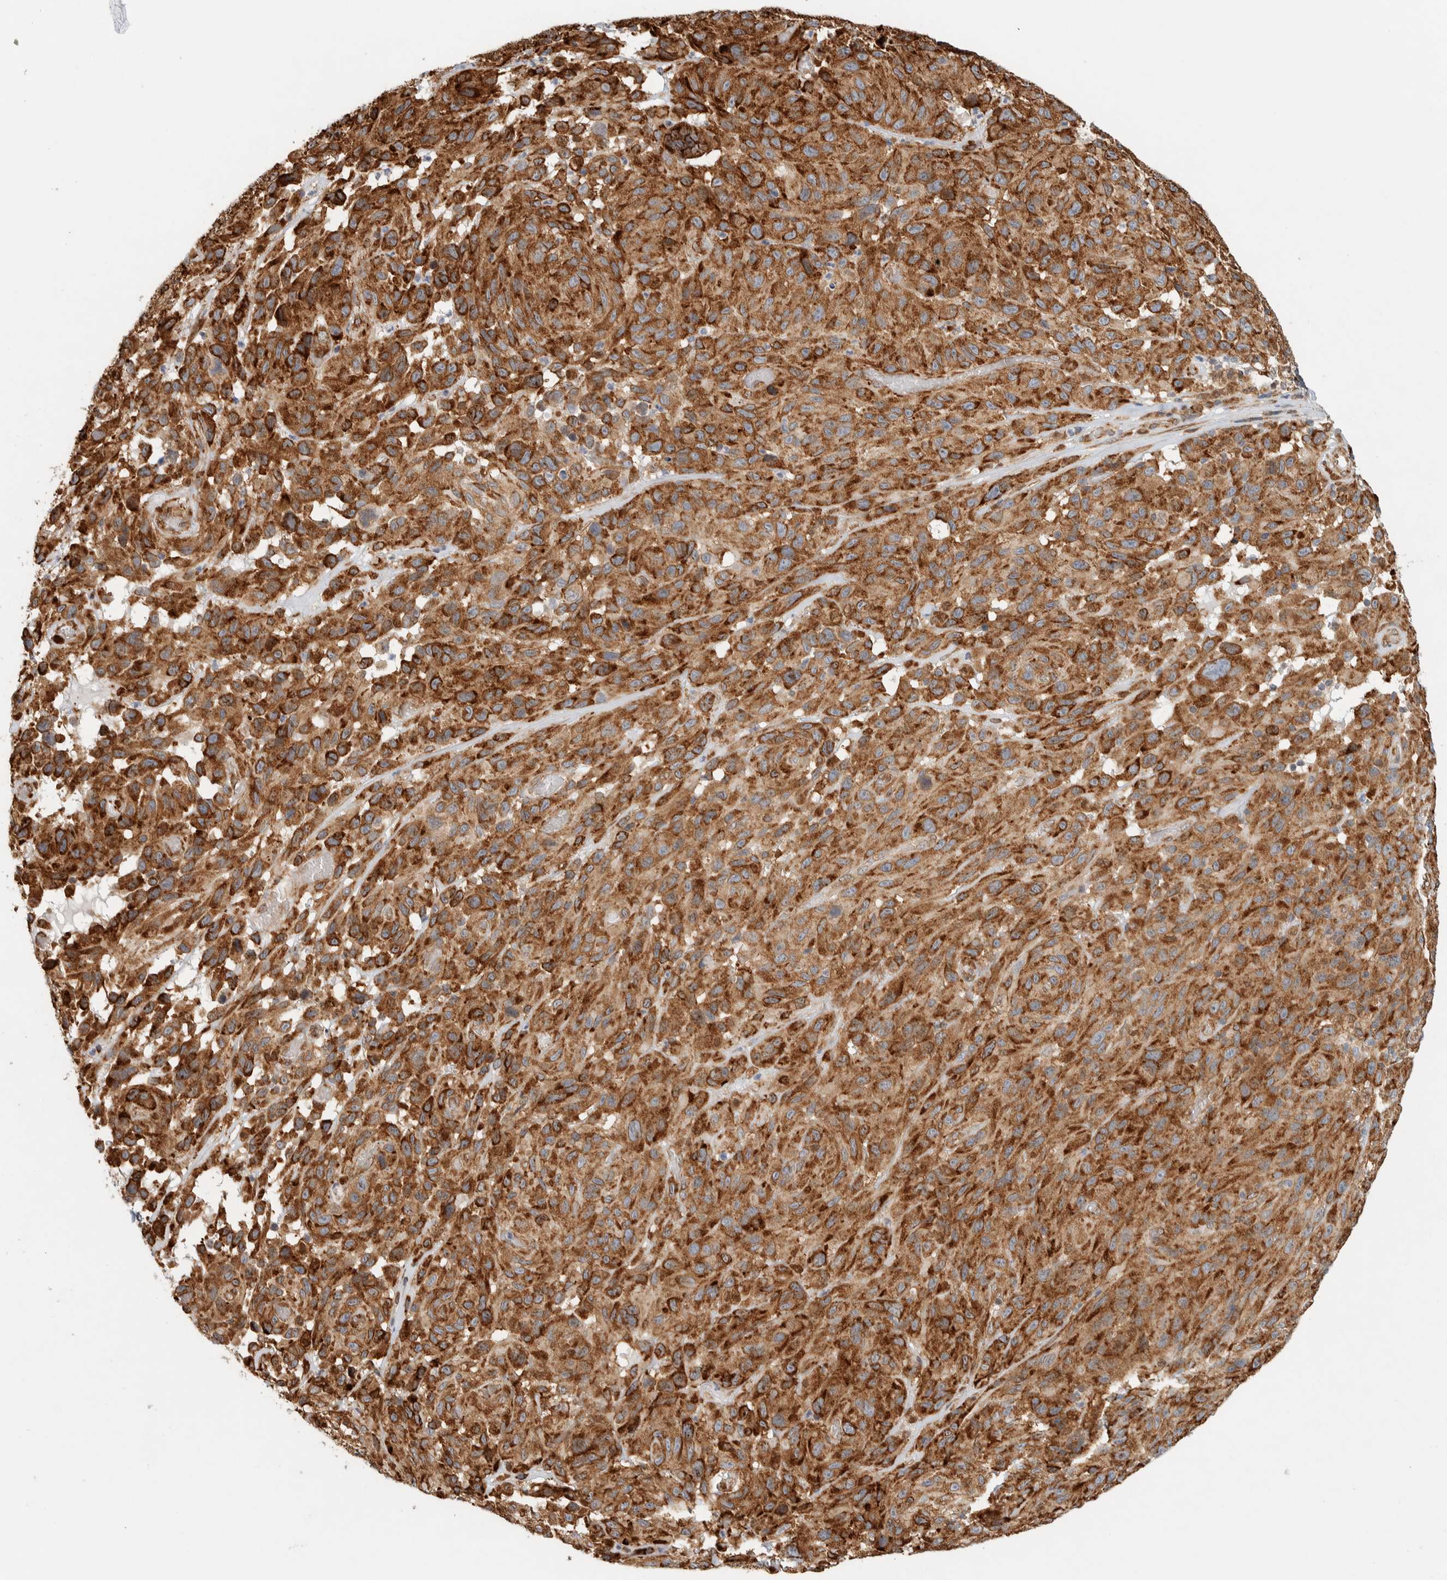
{"staining": {"intensity": "strong", "quantity": ">75%", "location": "cytoplasmic/membranous"}, "tissue": "melanoma", "cell_type": "Tumor cells", "image_type": "cancer", "snomed": [{"axis": "morphology", "description": "Malignant melanoma, NOS"}, {"axis": "topography", "description": "Skin"}], "caption": "Tumor cells display high levels of strong cytoplasmic/membranous staining in about >75% of cells in malignant melanoma. (DAB (3,3'-diaminobenzidine) IHC with brightfield microscopy, high magnification).", "gene": "LLGL2", "patient": {"sex": "male", "age": 66}}